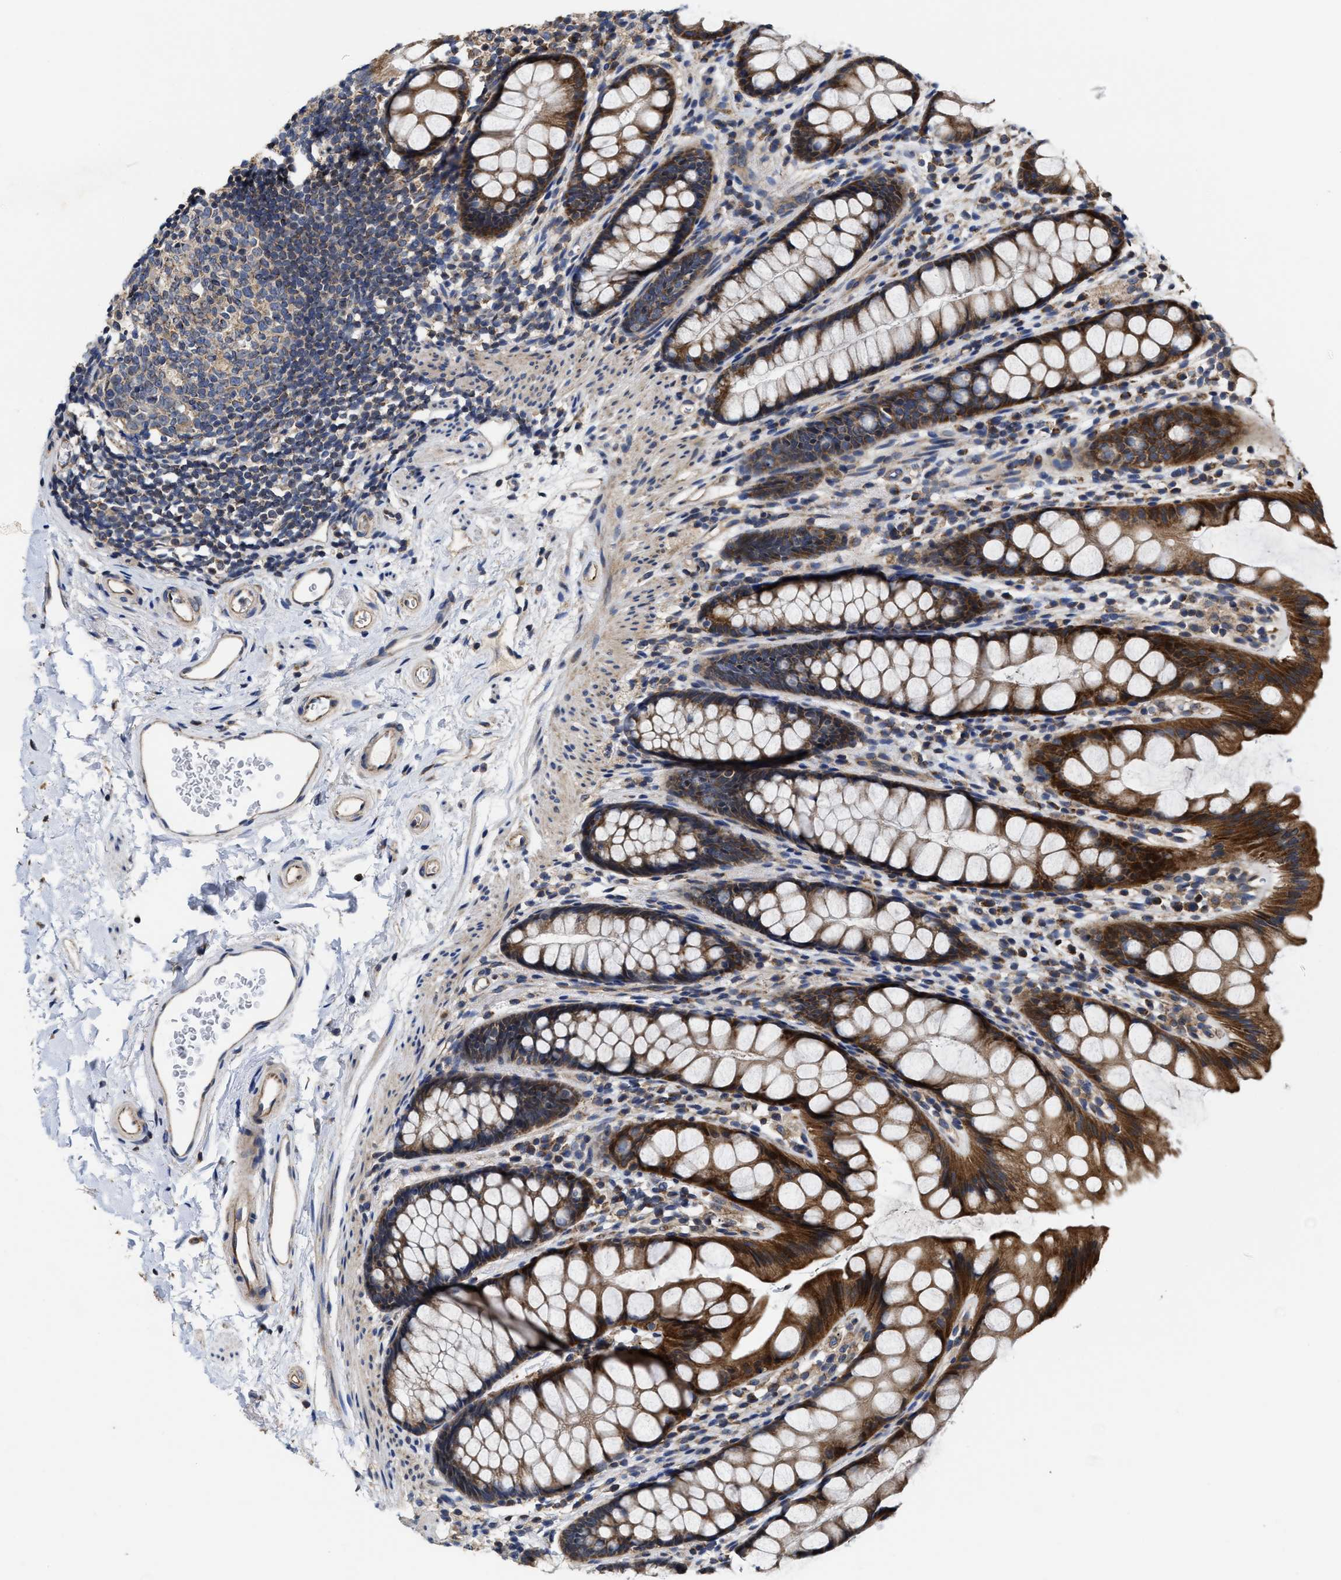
{"staining": {"intensity": "strong", "quantity": ">75%", "location": "cytoplasmic/membranous"}, "tissue": "rectum", "cell_type": "Glandular cells", "image_type": "normal", "snomed": [{"axis": "morphology", "description": "Normal tissue, NOS"}, {"axis": "topography", "description": "Rectum"}], "caption": "Glandular cells display strong cytoplasmic/membranous positivity in about >75% of cells in benign rectum. Nuclei are stained in blue.", "gene": "TRAF6", "patient": {"sex": "female", "age": 65}}